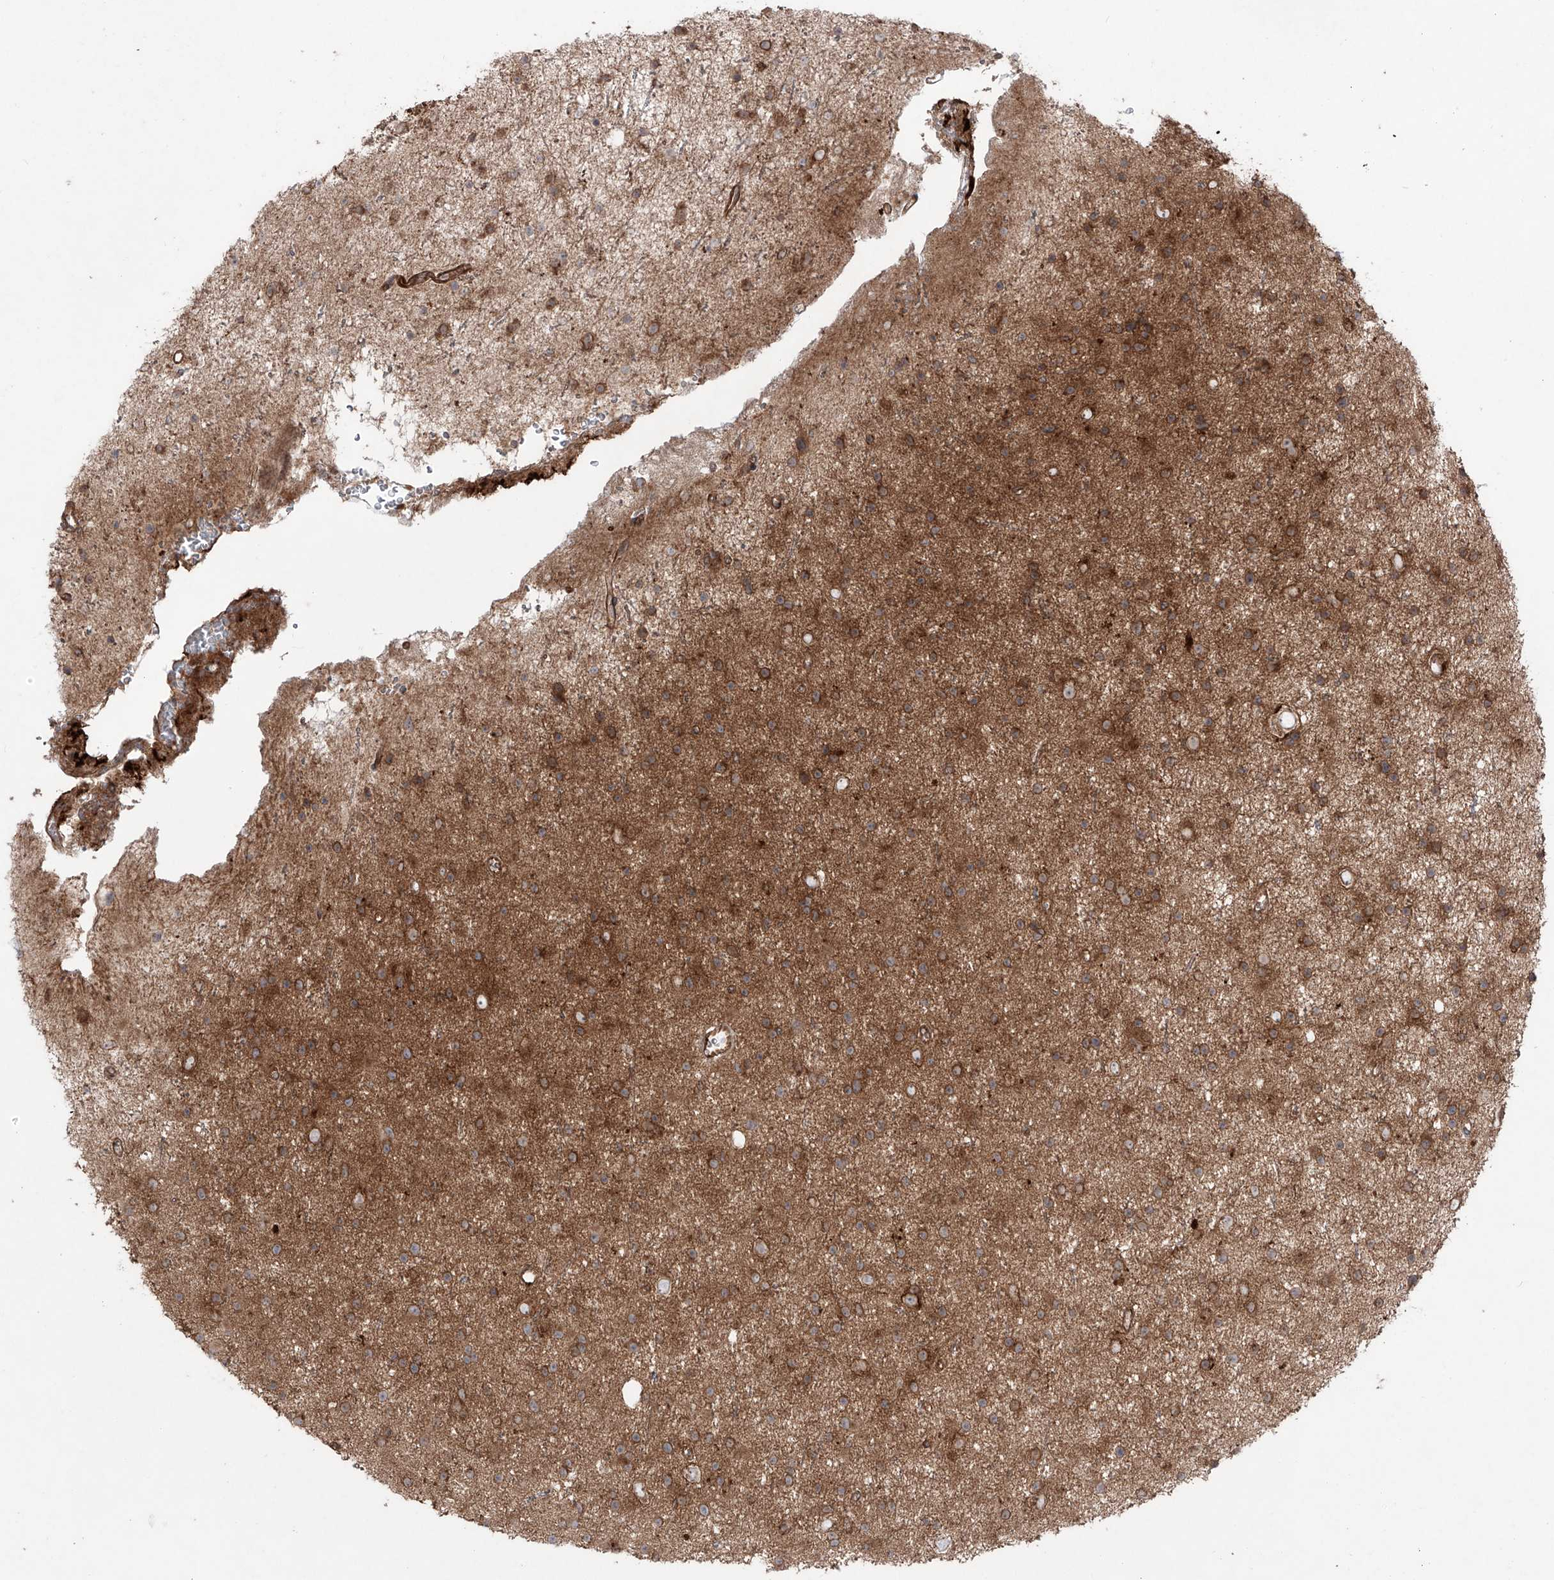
{"staining": {"intensity": "moderate", "quantity": ">75%", "location": "cytoplasmic/membranous"}, "tissue": "glioma", "cell_type": "Tumor cells", "image_type": "cancer", "snomed": [{"axis": "morphology", "description": "Glioma, malignant, Low grade"}, {"axis": "topography", "description": "Cerebral cortex"}], "caption": "Protein staining exhibits moderate cytoplasmic/membranous positivity in approximately >75% of tumor cells in malignant glioma (low-grade). (DAB (3,3'-diaminobenzidine) IHC, brown staining for protein, blue staining for nuclei).", "gene": "YKT6", "patient": {"sex": "female", "age": 39}}